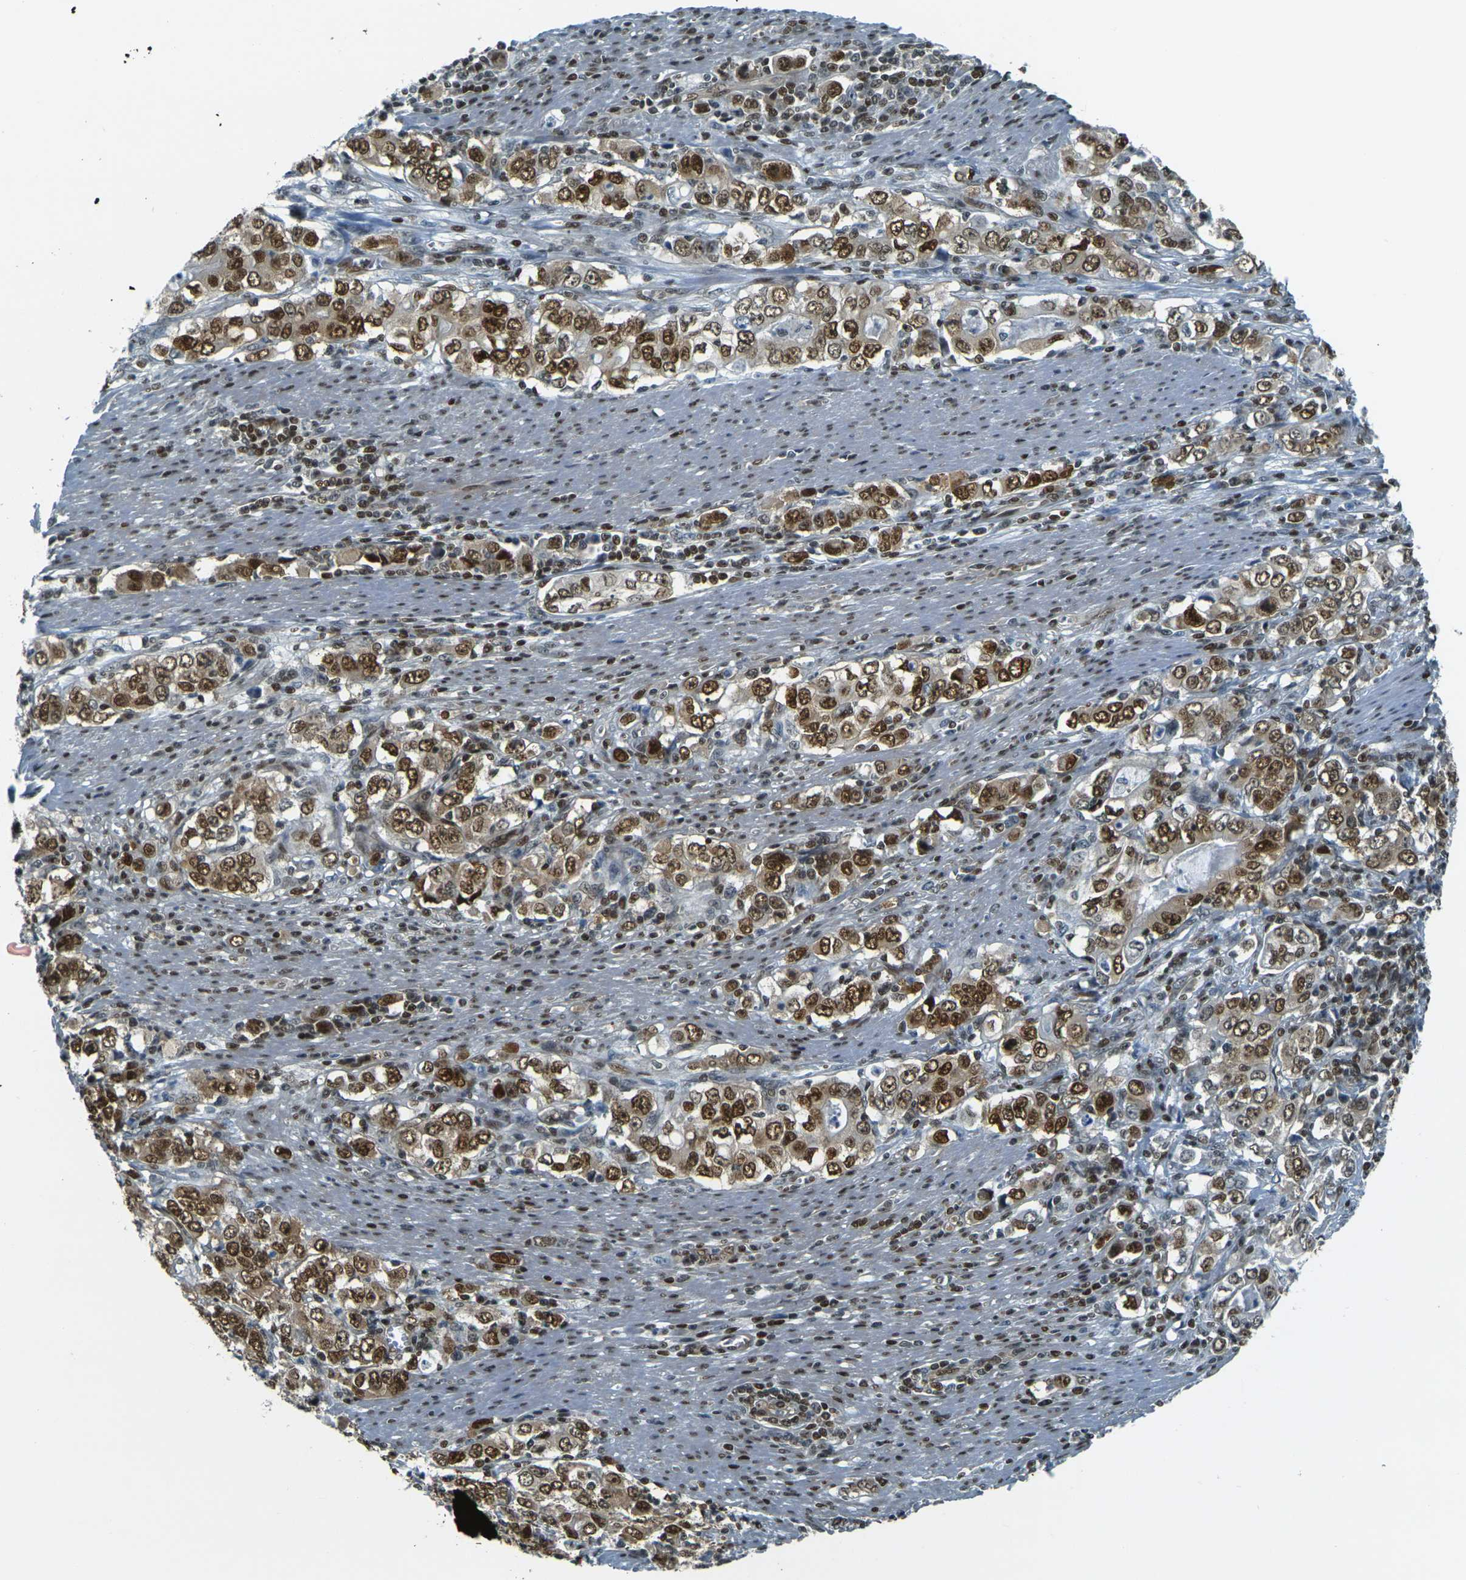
{"staining": {"intensity": "strong", "quantity": ">75%", "location": "nuclear"}, "tissue": "stomach cancer", "cell_type": "Tumor cells", "image_type": "cancer", "snomed": [{"axis": "morphology", "description": "Adenocarcinoma, NOS"}, {"axis": "topography", "description": "Stomach, lower"}], "caption": "Stomach adenocarcinoma stained with a protein marker demonstrates strong staining in tumor cells.", "gene": "NHEJ1", "patient": {"sex": "female", "age": 72}}